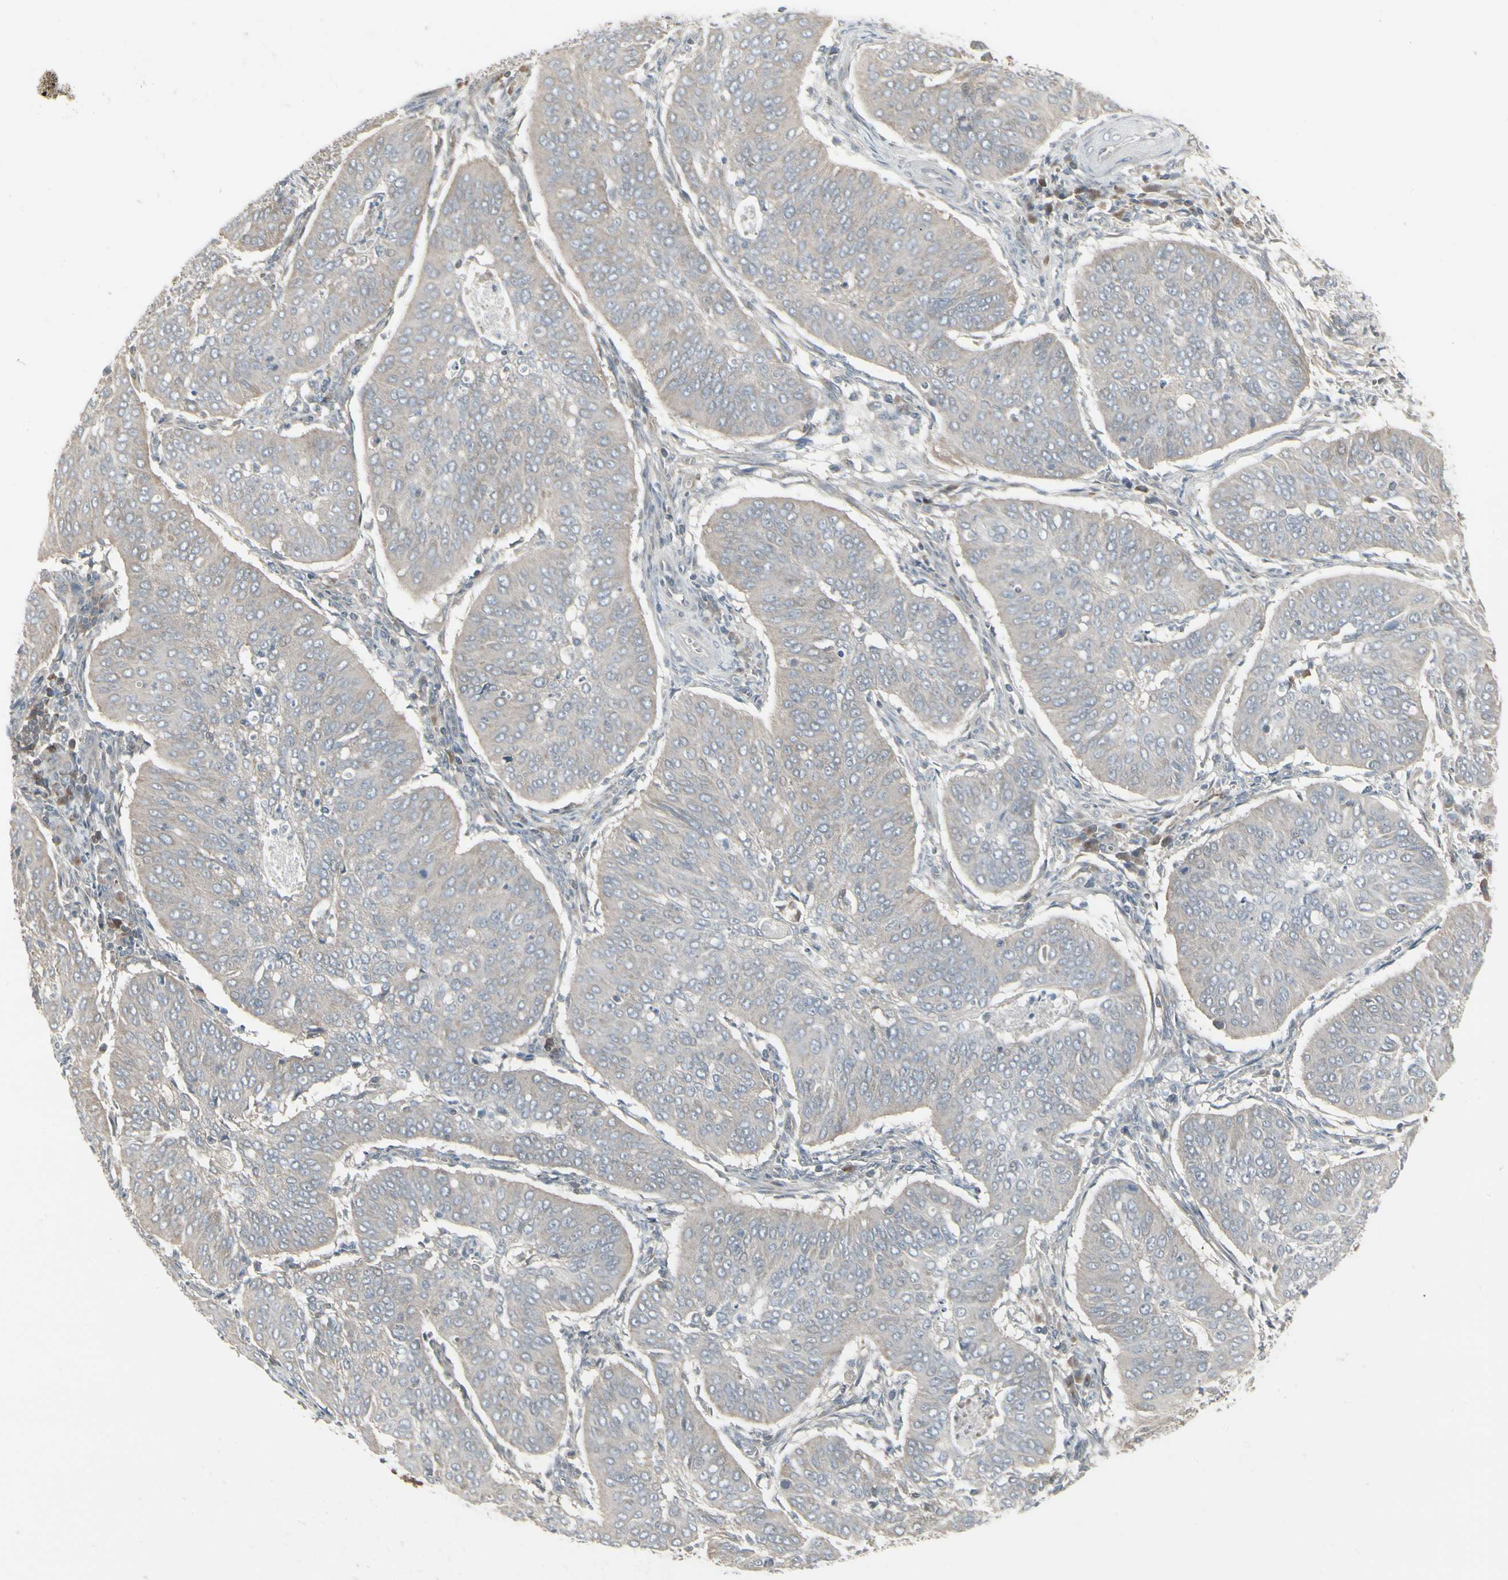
{"staining": {"intensity": "weak", "quantity": ">75%", "location": "cytoplasmic/membranous"}, "tissue": "cervical cancer", "cell_type": "Tumor cells", "image_type": "cancer", "snomed": [{"axis": "morphology", "description": "Normal tissue, NOS"}, {"axis": "morphology", "description": "Squamous cell carcinoma, NOS"}, {"axis": "topography", "description": "Cervix"}], "caption": "Cervical cancer (squamous cell carcinoma) was stained to show a protein in brown. There is low levels of weak cytoplasmic/membranous expression in approximately >75% of tumor cells.", "gene": "EPS15", "patient": {"sex": "female", "age": 39}}